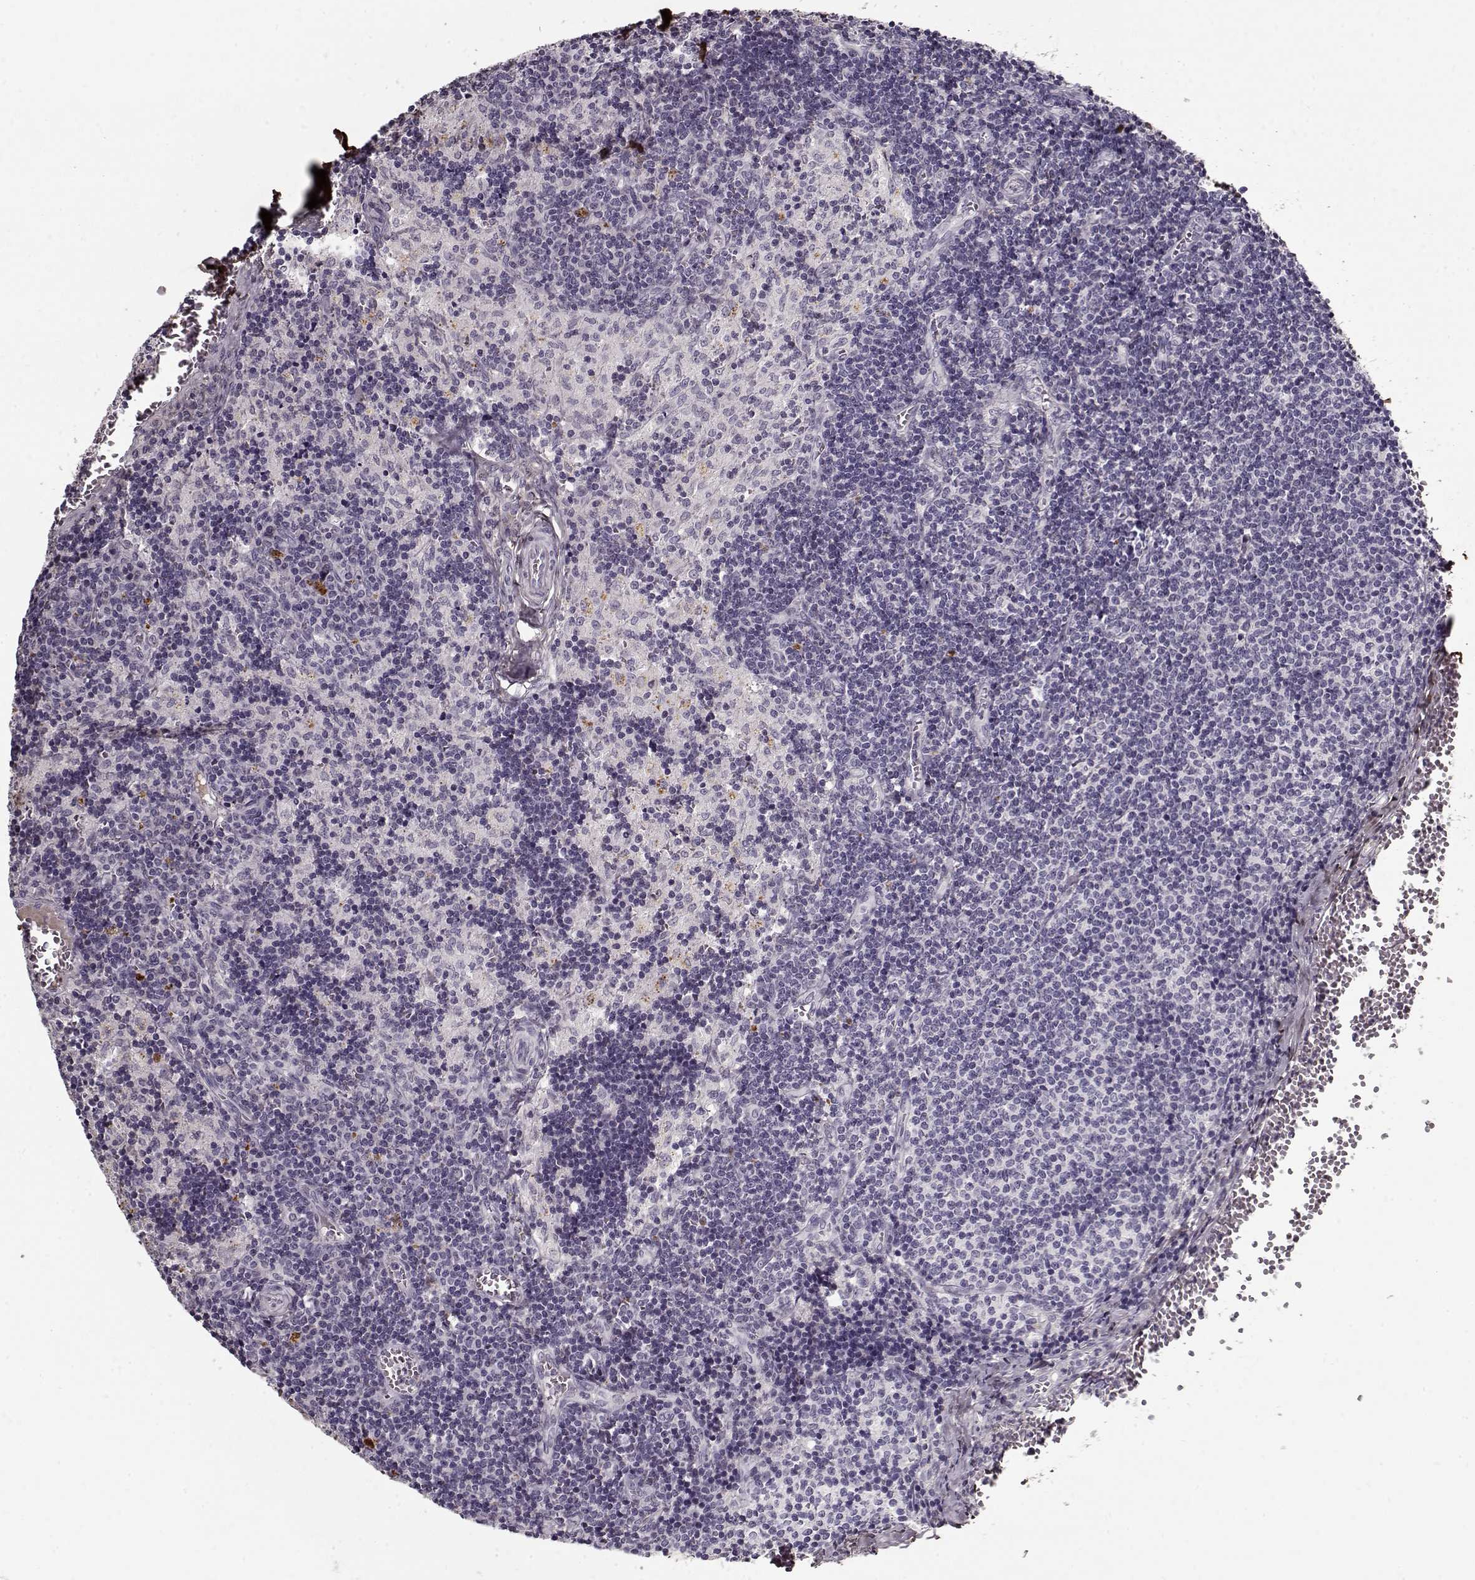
{"staining": {"intensity": "negative", "quantity": "none", "location": "none"}, "tissue": "lymph node", "cell_type": "Germinal center cells", "image_type": "normal", "snomed": [{"axis": "morphology", "description": "Normal tissue, NOS"}, {"axis": "topography", "description": "Lymph node"}], "caption": "Germinal center cells show no significant protein staining in benign lymph node. The staining was performed using DAB (3,3'-diaminobenzidine) to visualize the protein expression in brown, while the nuclei were stained in blue with hematoxylin (Magnification: 20x).", "gene": "LUM", "patient": {"sex": "female", "age": 50}}